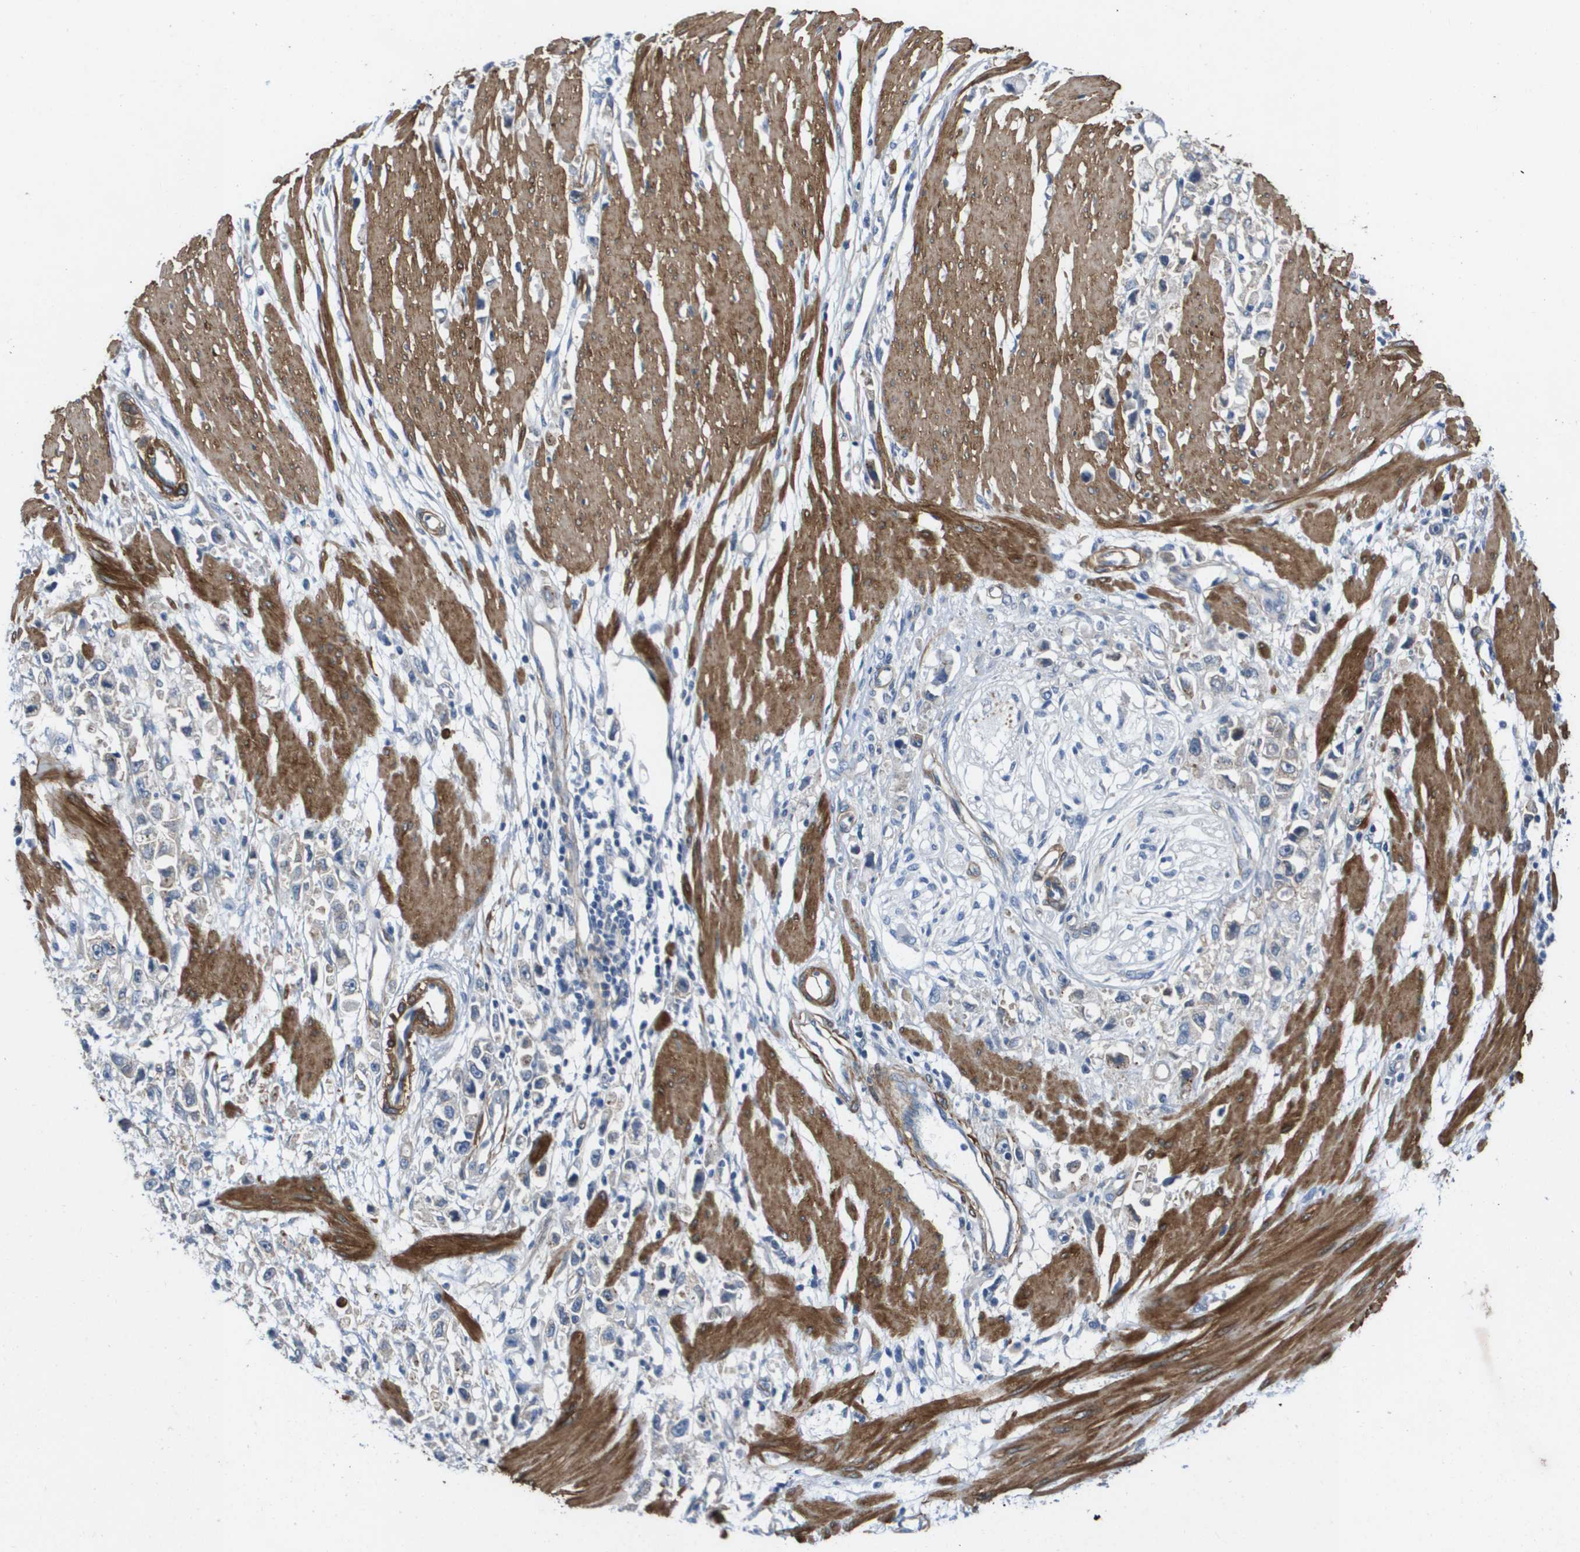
{"staining": {"intensity": "negative", "quantity": "none", "location": "none"}, "tissue": "stomach cancer", "cell_type": "Tumor cells", "image_type": "cancer", "snomed": [{"axis": "morphology", "description": "Adenocarcinoma, NOS"}, {"axis": "topography", "description": "Stomach"}], "caption": "DAB immunohistochemical staining of human stomach cancer demonstrates no significant staining in tumor cells.", "gene": "LPP", "patient": {"sex": "female", "age": 59}}